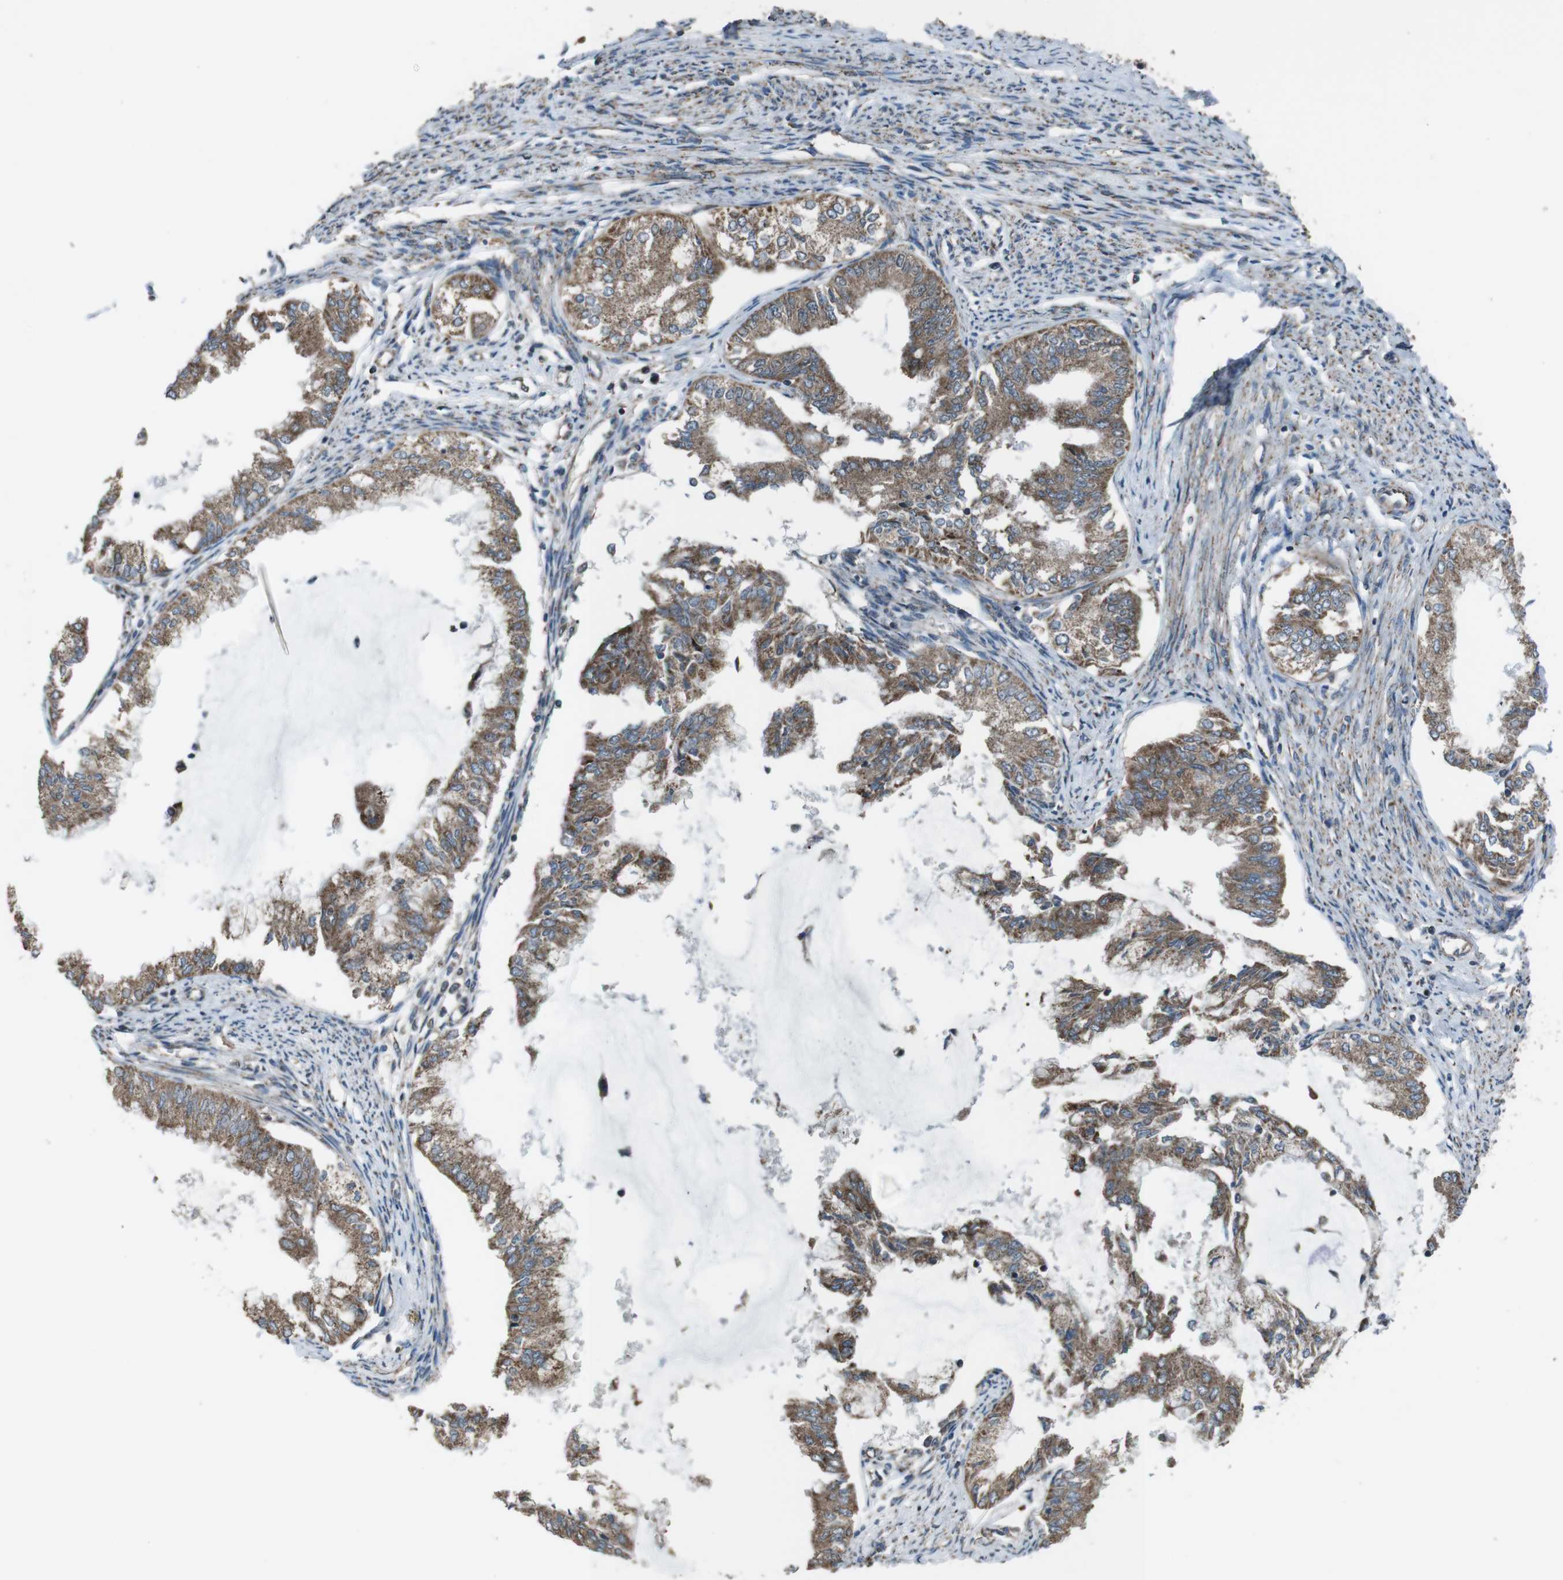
{"staining": {"intensity": "moderate", "quantity": ">75%", "location": "cytoplasmic/membranous"}, "tissue": "endometrial cancer", "cell_type": "Tumor cells", "image_type": "cancer", "snomed": [{"axis": "morphology", "description": "Adenocarcinoma, NOS"}, {"axis": "topography", "description": "Endometrium"}], "caption": "Moderate cytoplasmic/membranous protein staining is appreciated in about >75% of tumor cells in adenocarcinoma (endometrial).", "gene": "GIMAP8", "patient": {"sex": "female", "age": 86}}